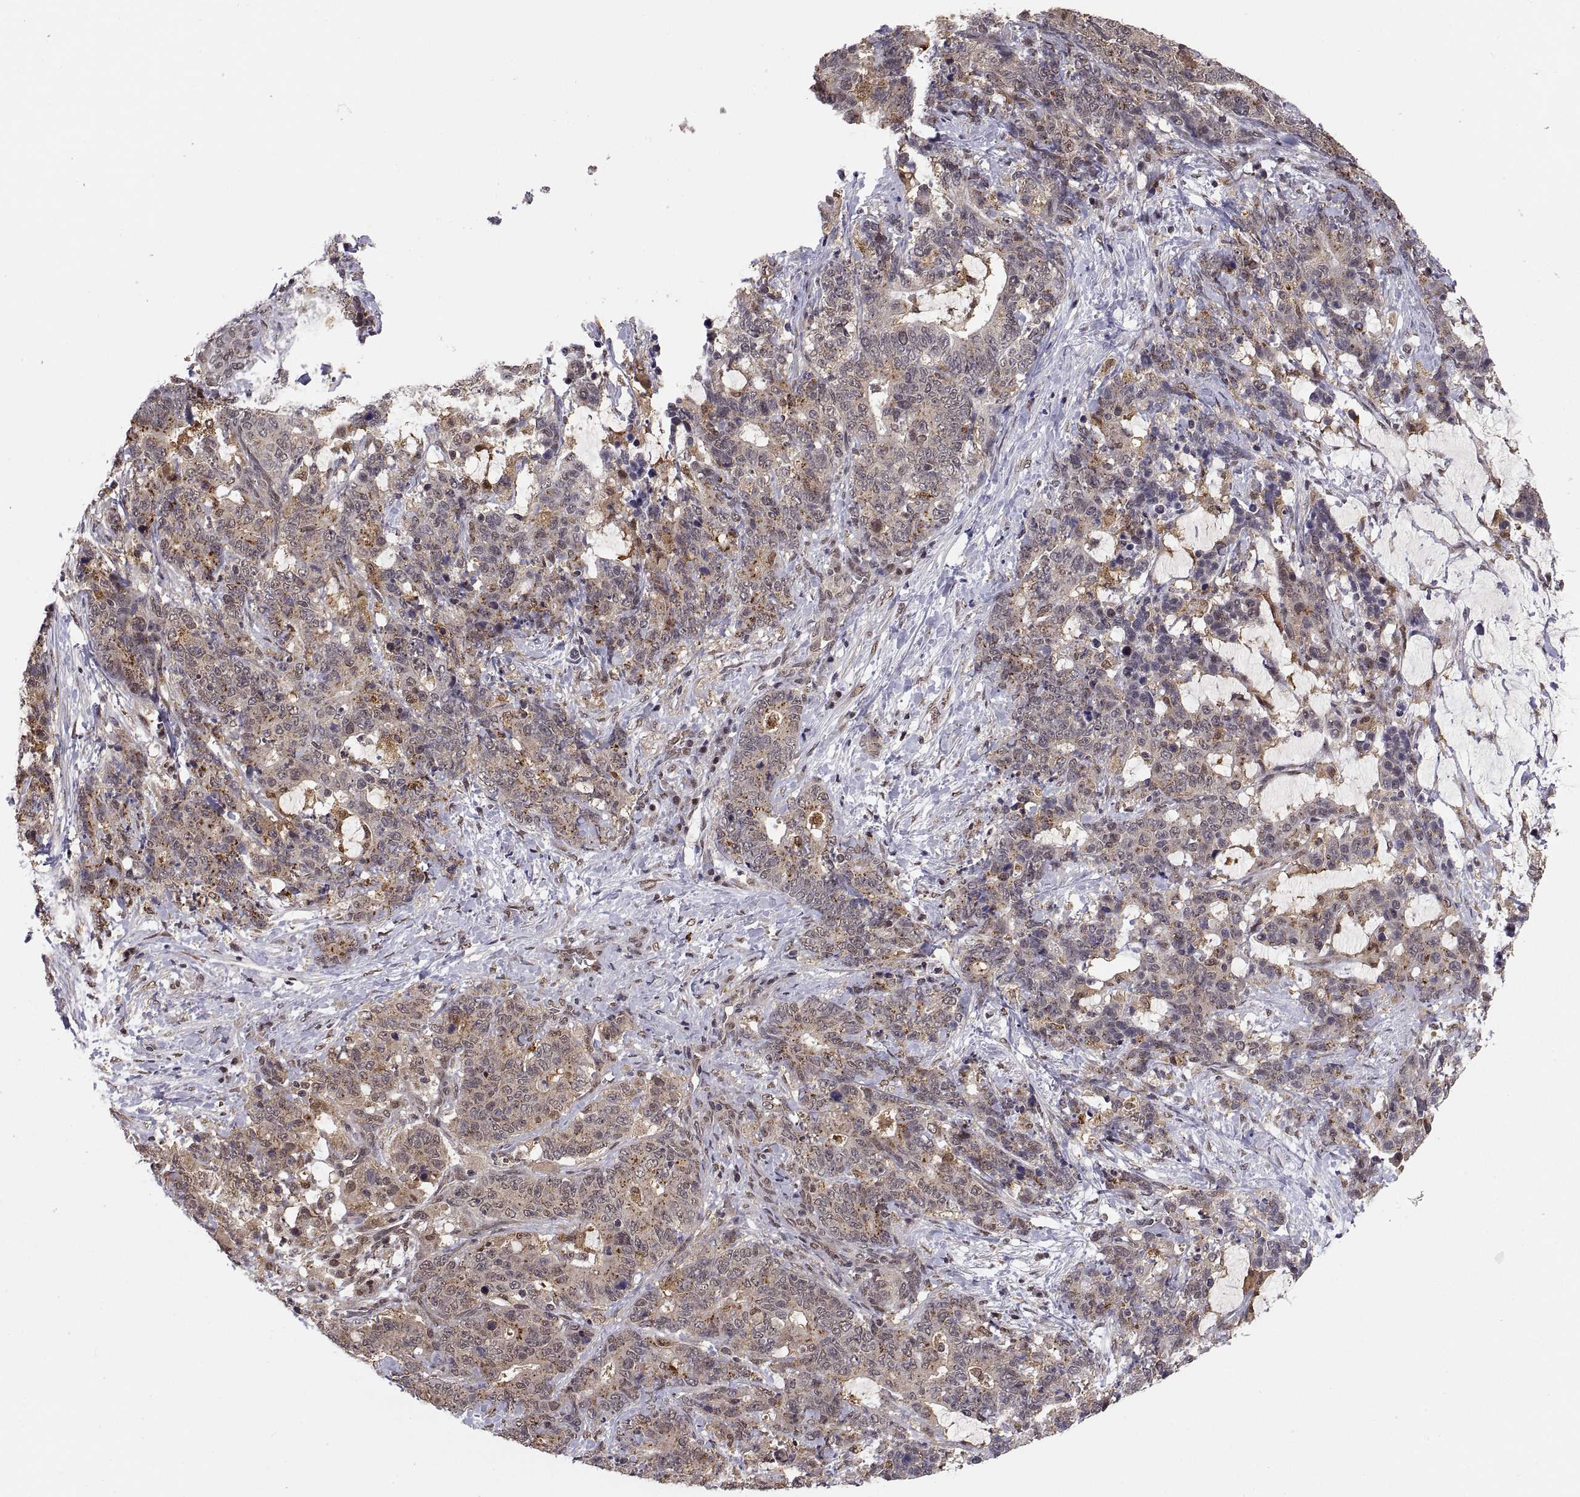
{"staining": {"intensity": "weak", "quantity": ">75%", "location": "cytoplasmic/membranous"}, "tissue": "stomach cancer", "cell_type": "Tumor cells", "image_type": "cancer", "snomed": [{"axis": "morphology", "description": "Normal tissue, NOS"}, {"axis": "morphology", "description": "Adenocarcinoma, NOS"}, {"axis": "topography", "description": "Stomach"}], "caption": "There is low levels of weak cytoplasmic/membranous staining in tumor cells of adenocarcinoma (stomach), as demonstrated by immunohistochemical staining (brown color).", "gene": "PSMC2", "patient": {"sex": "female", "age": 64}}